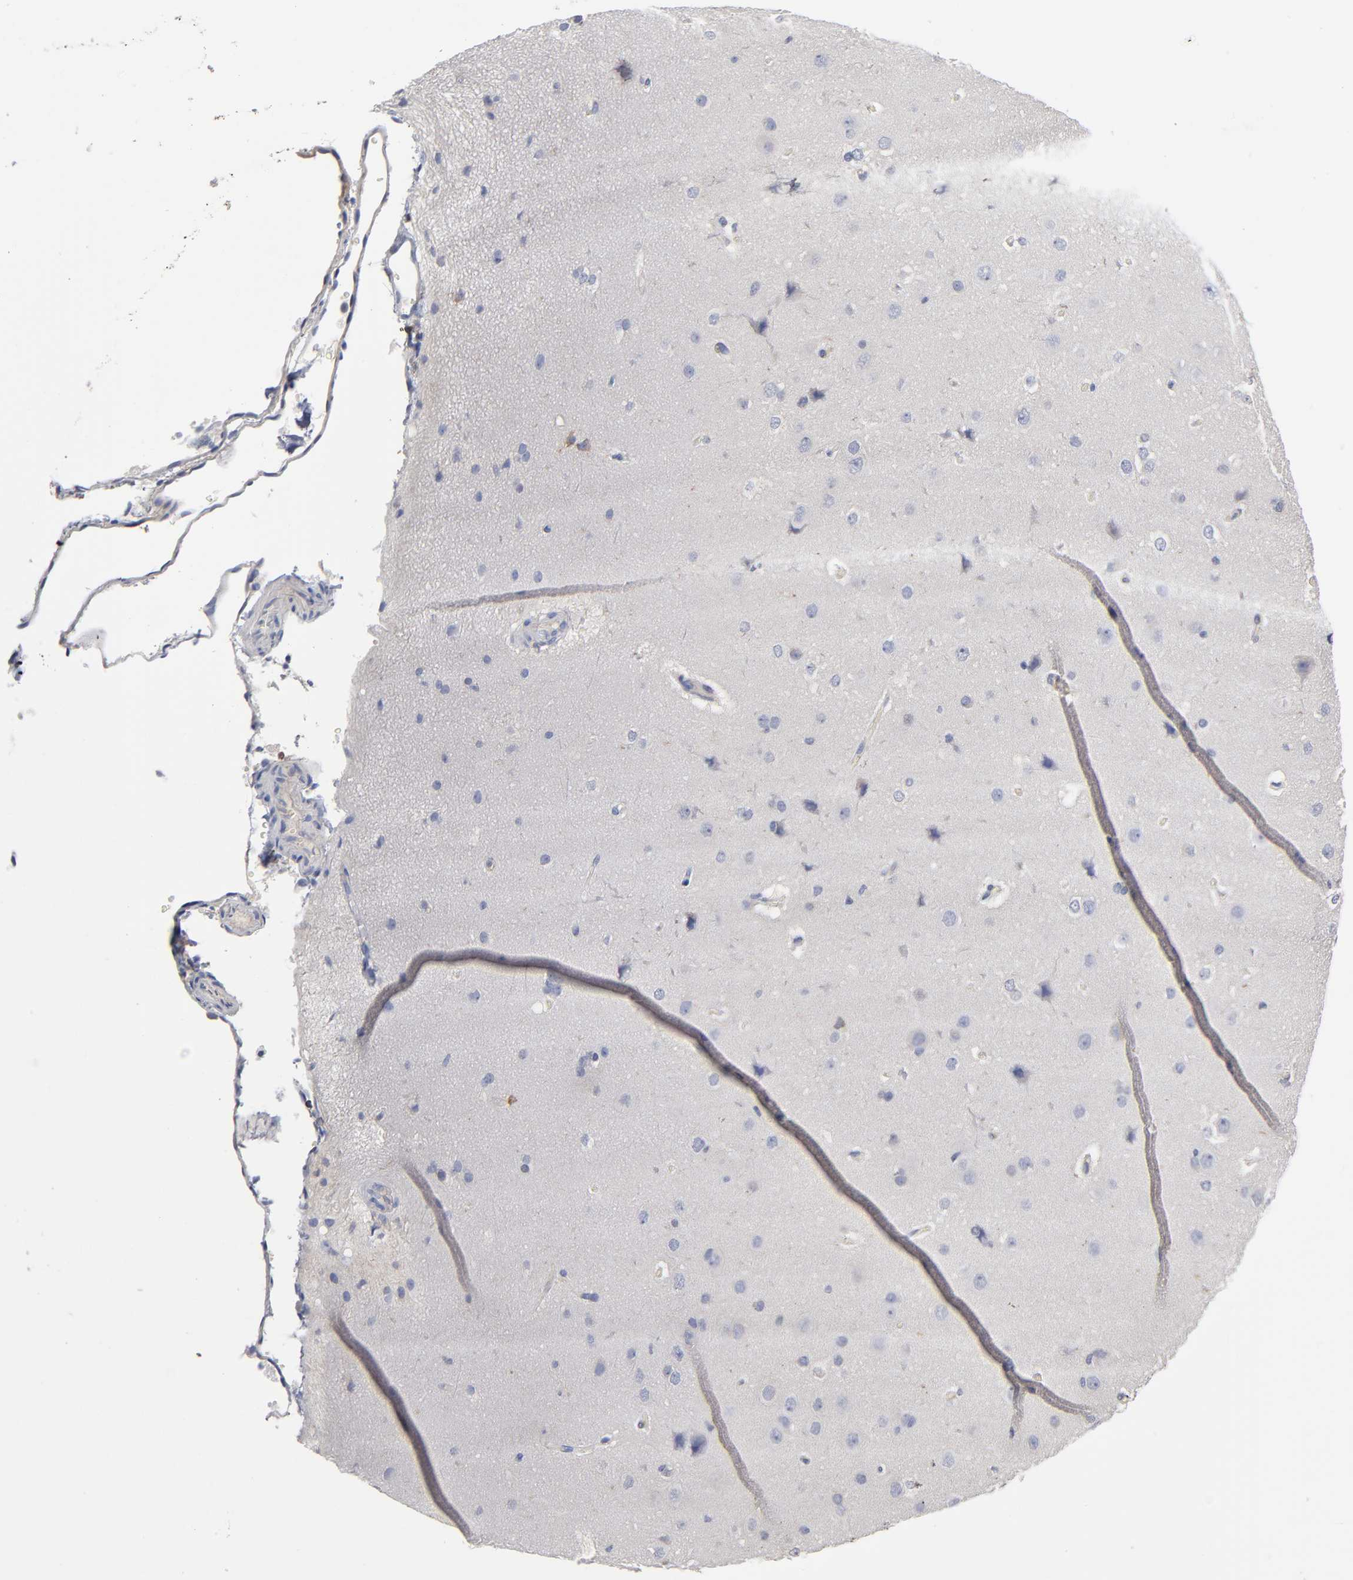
{"staining": {"intensity": "negative", "quantity": "none", "location": "none"}, "tissue": "cerebral cortex", "cell_type": "Endothelial cells", "image_type": "normal", "snomed": [{"axis": "morphology", "description": "Normal tissue, NOS"}, {"axis": "topography", "description": "Cerebral cortex"}], "caption": "Endothelial cells are negative for protein expression in benign human cerebral cortex. (Immunohistochemistry (ihc), brightfield microscopy, high magnification).", "gene": "PDLIM2", "patient": {"sex": "female", "age": 45}}